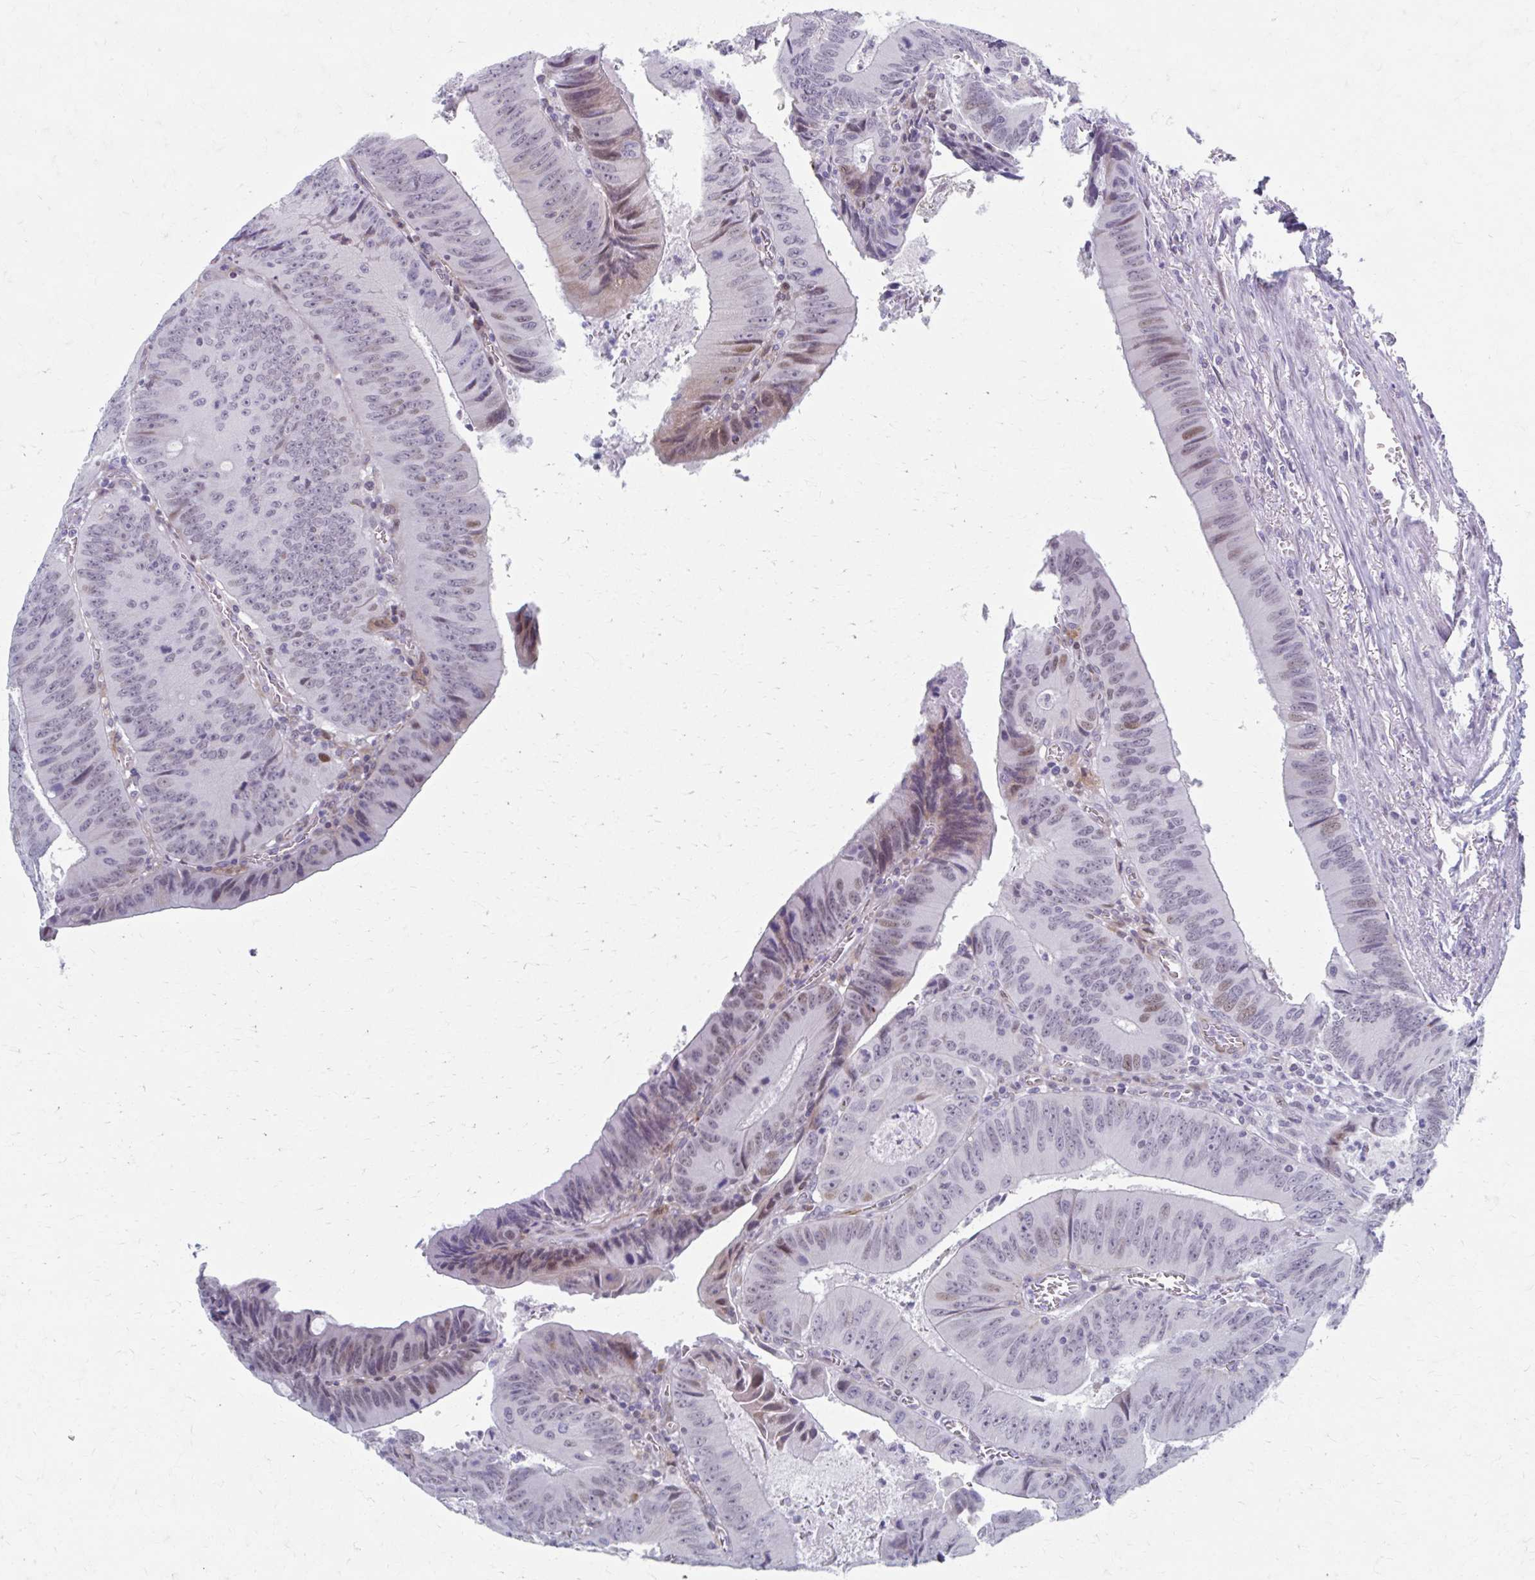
{"staining": {"intensity": "moderate", "quantity": "<25%", "location": "nuclear"}, "tissue": "colorectal cancer", "cell_type": "Tumor cells", "image_type": "cancer", "snomed": [{"axis": "morphology", "description": "Adenocarcinoma, NOS"}, {"axis": "topography", "description": "Rectum"}], "caption": "Tumor cells reveal moderate nuclear staining in approximately <25% of cells in colorectal adenocarcinoma.", "gene": "ABHD16B", "patient": {"sex": "female", "age": 72}}